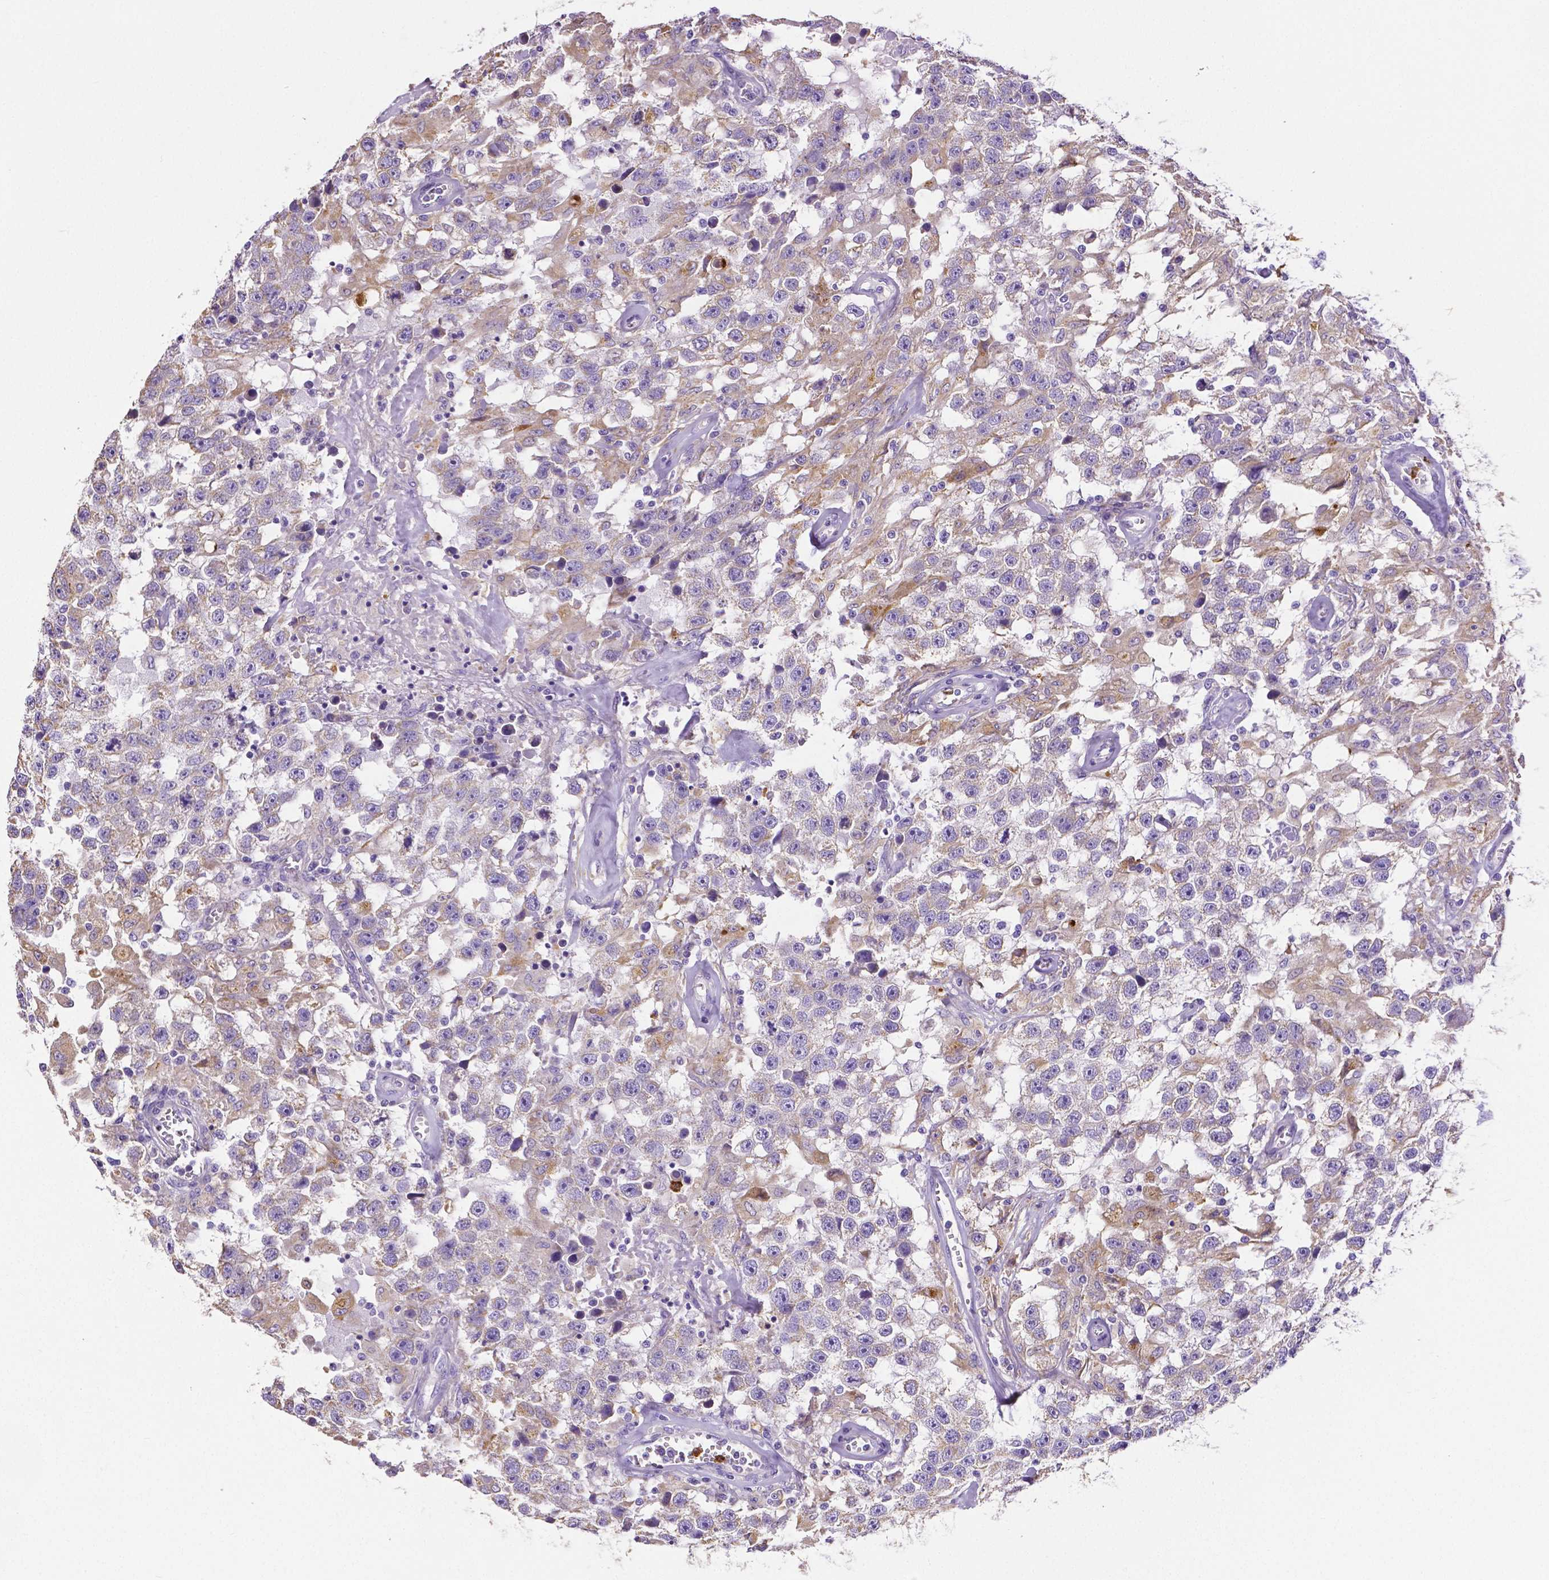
{"staining": {"intensity": "weak", "quantity": "<25%", "location": "cytoplasmic/membranous"}, "tissue": "testis cancer", "cell_type": "Tumor cells", "image_type": "cancer", "snomed": [{"axis": "morphology", "description": "Seminoma, NOS"}, {"axis": "topography", "description": "Testis"}], "caption": "Tumor cells show no significant protein positivity in seminoma (testis).", "gene": "MMP9", "patient": {"sex": "male", "age": 43}}